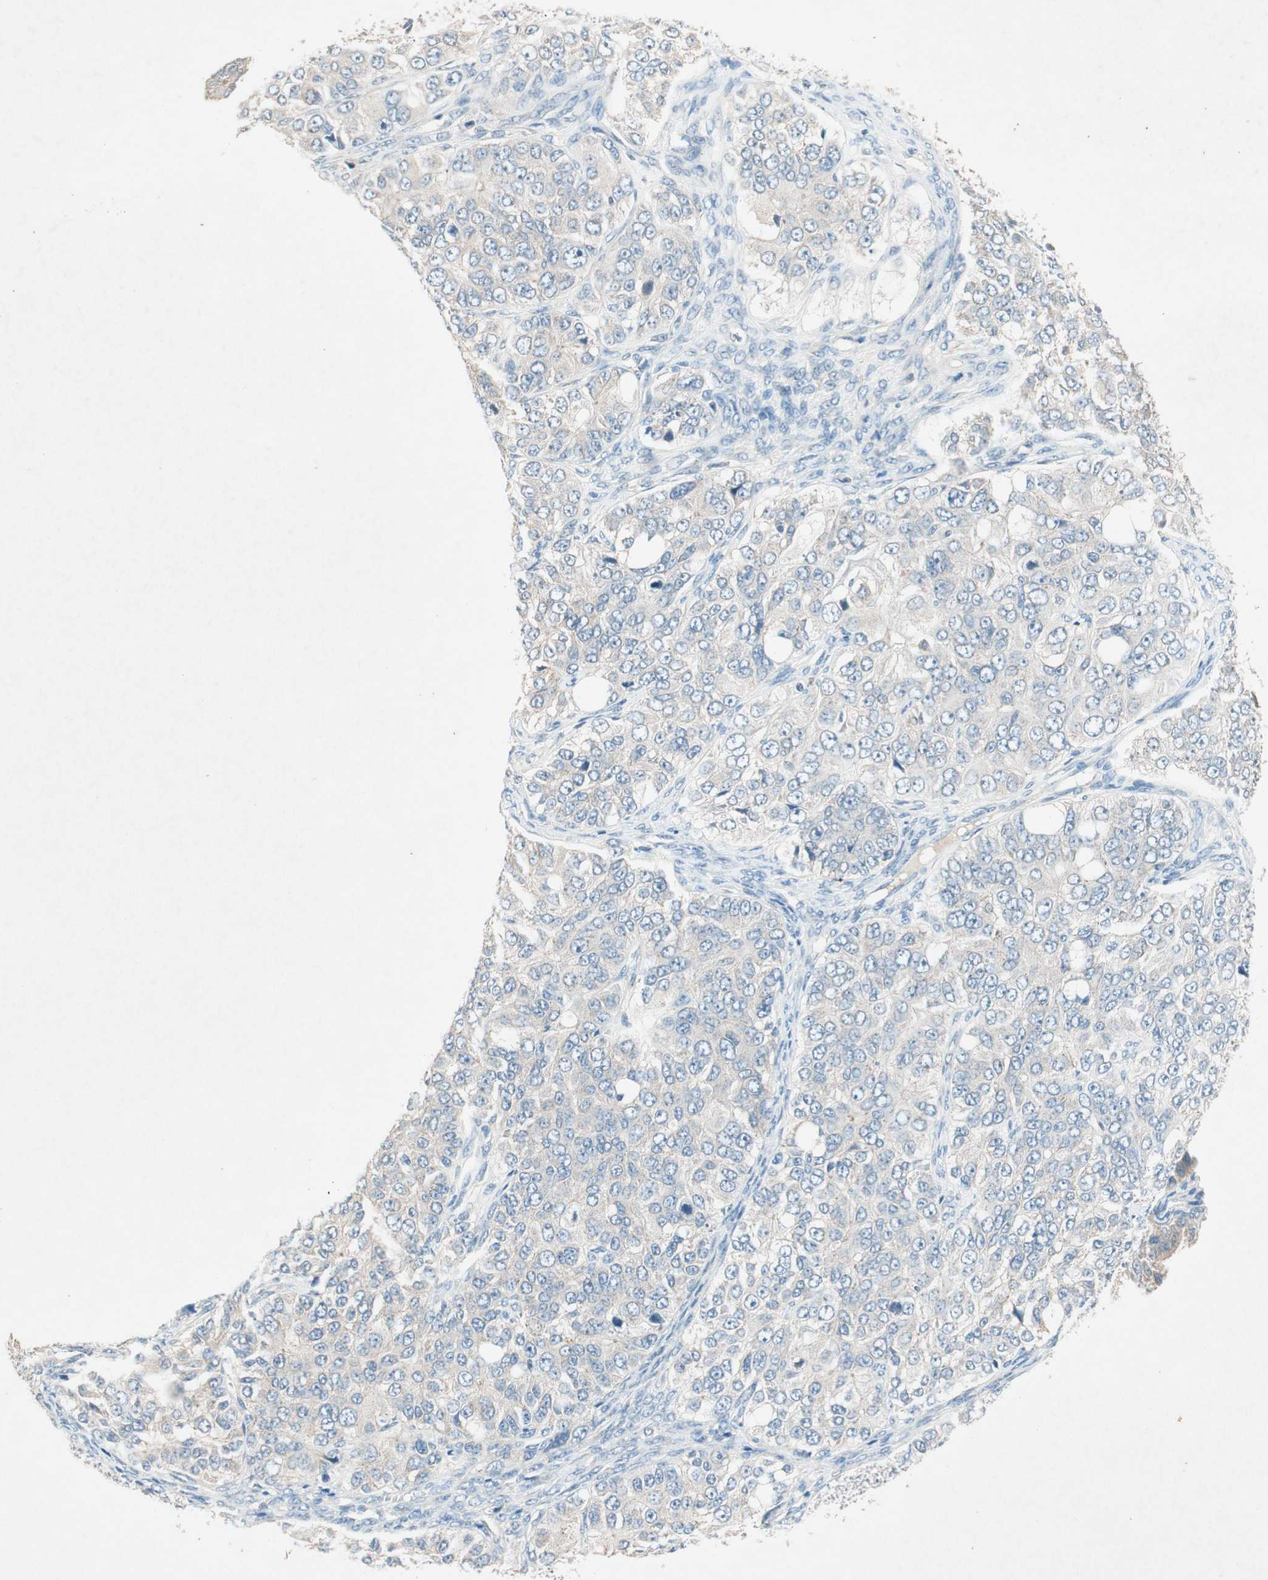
{"staining": {"intensity": "negative", "quantity": "none", "location": "none"}, "tissue": "ovarian cancer", "cell_type": "Tumor cells", "image_type": "cancer", "snomed": [{"axis": "morphology", "description": "Carcinoma, endometroid"}, {"axis": "topography", "description": "Ovary"}], "caption": "DAB immunohistochemical staining of human ovarian cancer demonstrates no significant positivity in tumor cells. (DAB immunohistochemistry with hematoxylin counter stain).", "gene": "NKAIN1", "patient": {"sex": "female", "age": 51}}